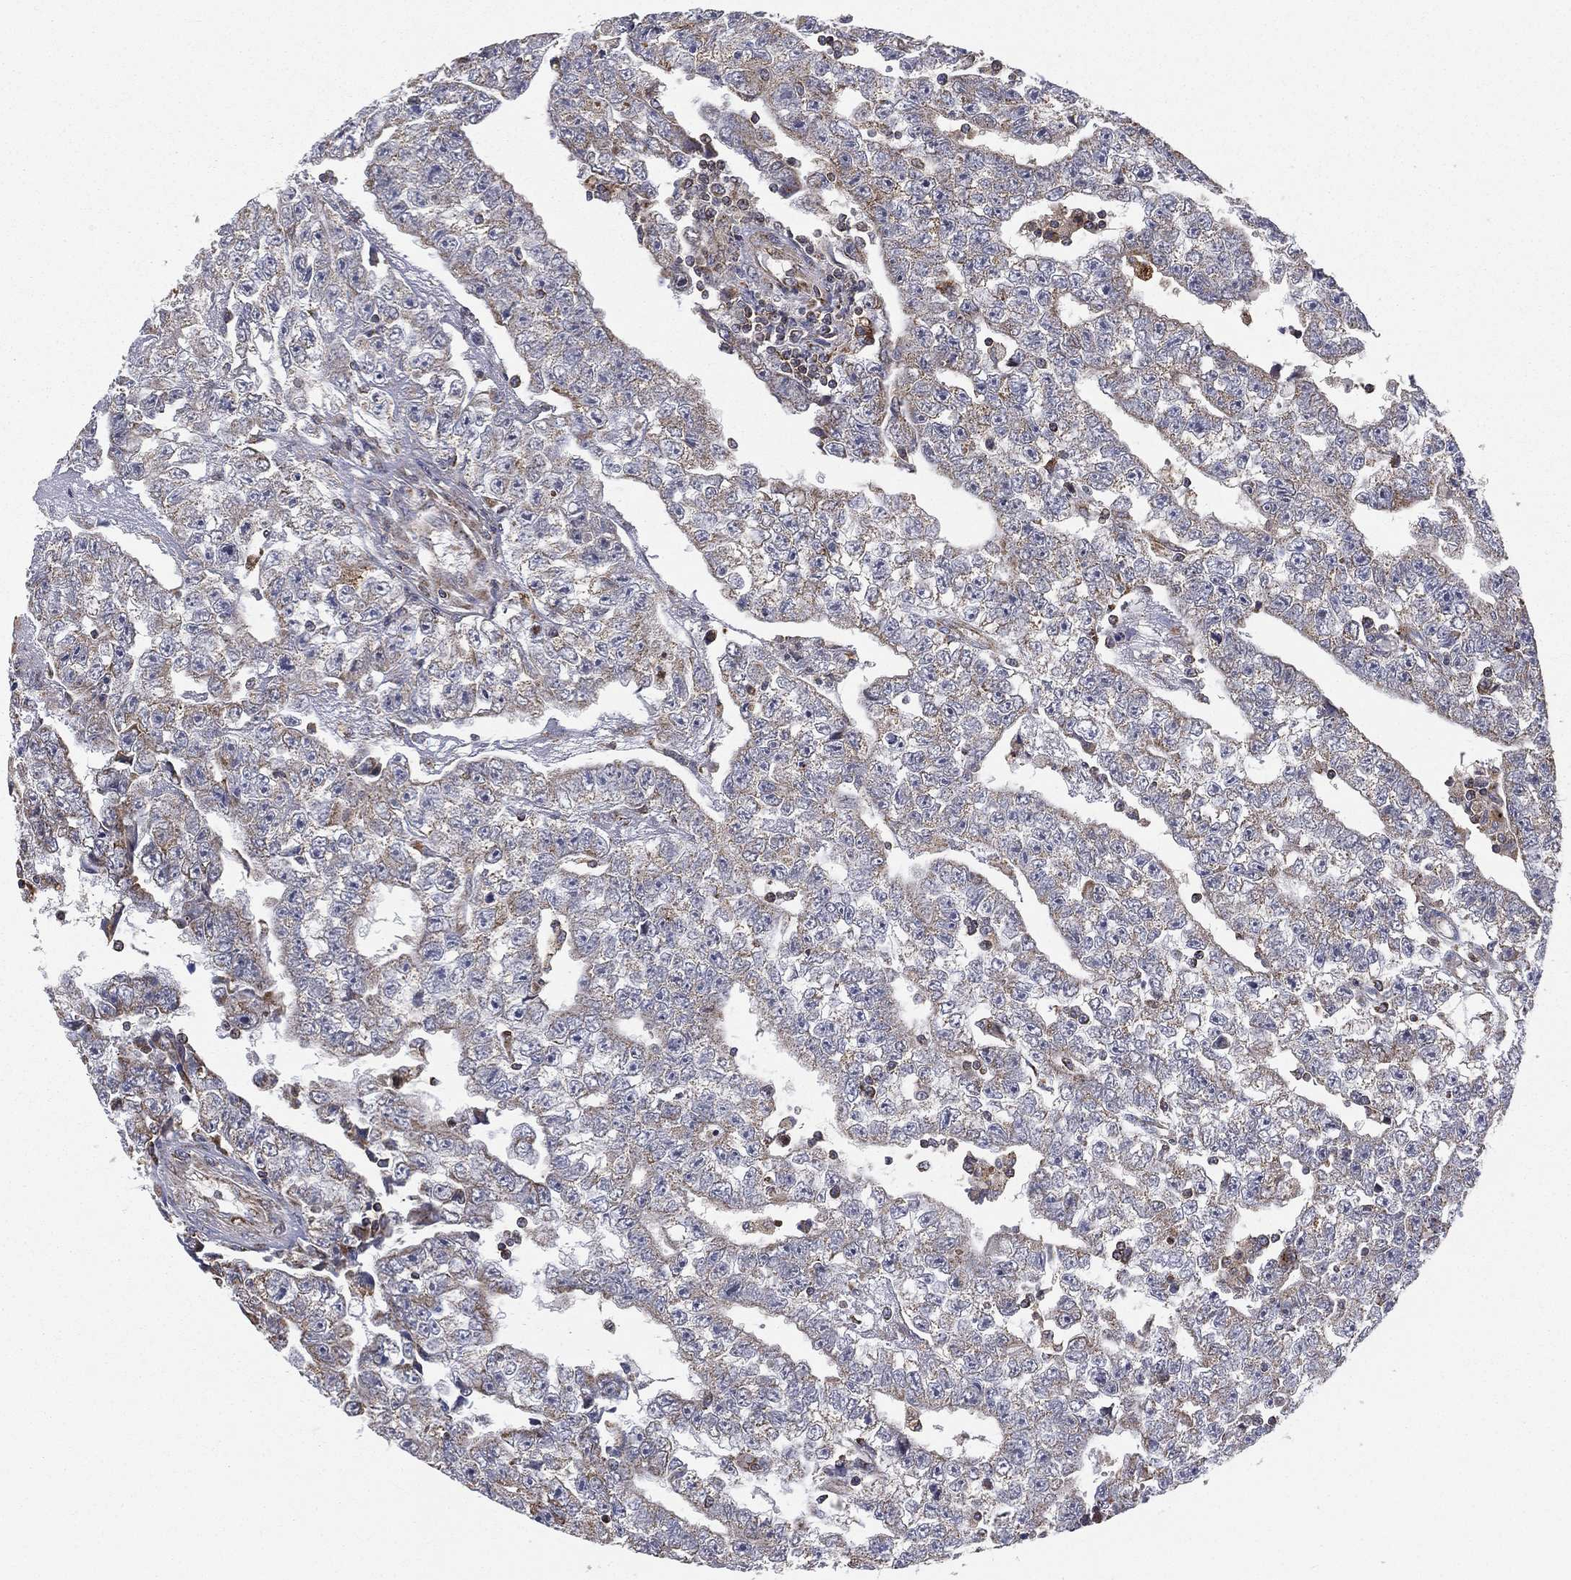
{"staining": {"intensity": "negative", "quantity": "none", "location": "none"}, "tissue": "testis cancer", "cell_type": "Tumor cells", "image_type": "cancer", "snomed": [{"axis": "morphology", "description": "Carcinoma, Embryonal, NOS"}, {"axis": "topography", "description": "Testis"}], "caption": "Micrograph shows no protein staining in tumor cells of embryonal carcinoma (testis) tissue. The staining is performed using DAB (3,3'-diaminobenzidine) brown chromogen with nuclei counter-stained in using hematoxylin.", "gene": "RIN3", "patient": {"sex": "male", "age": 25}}